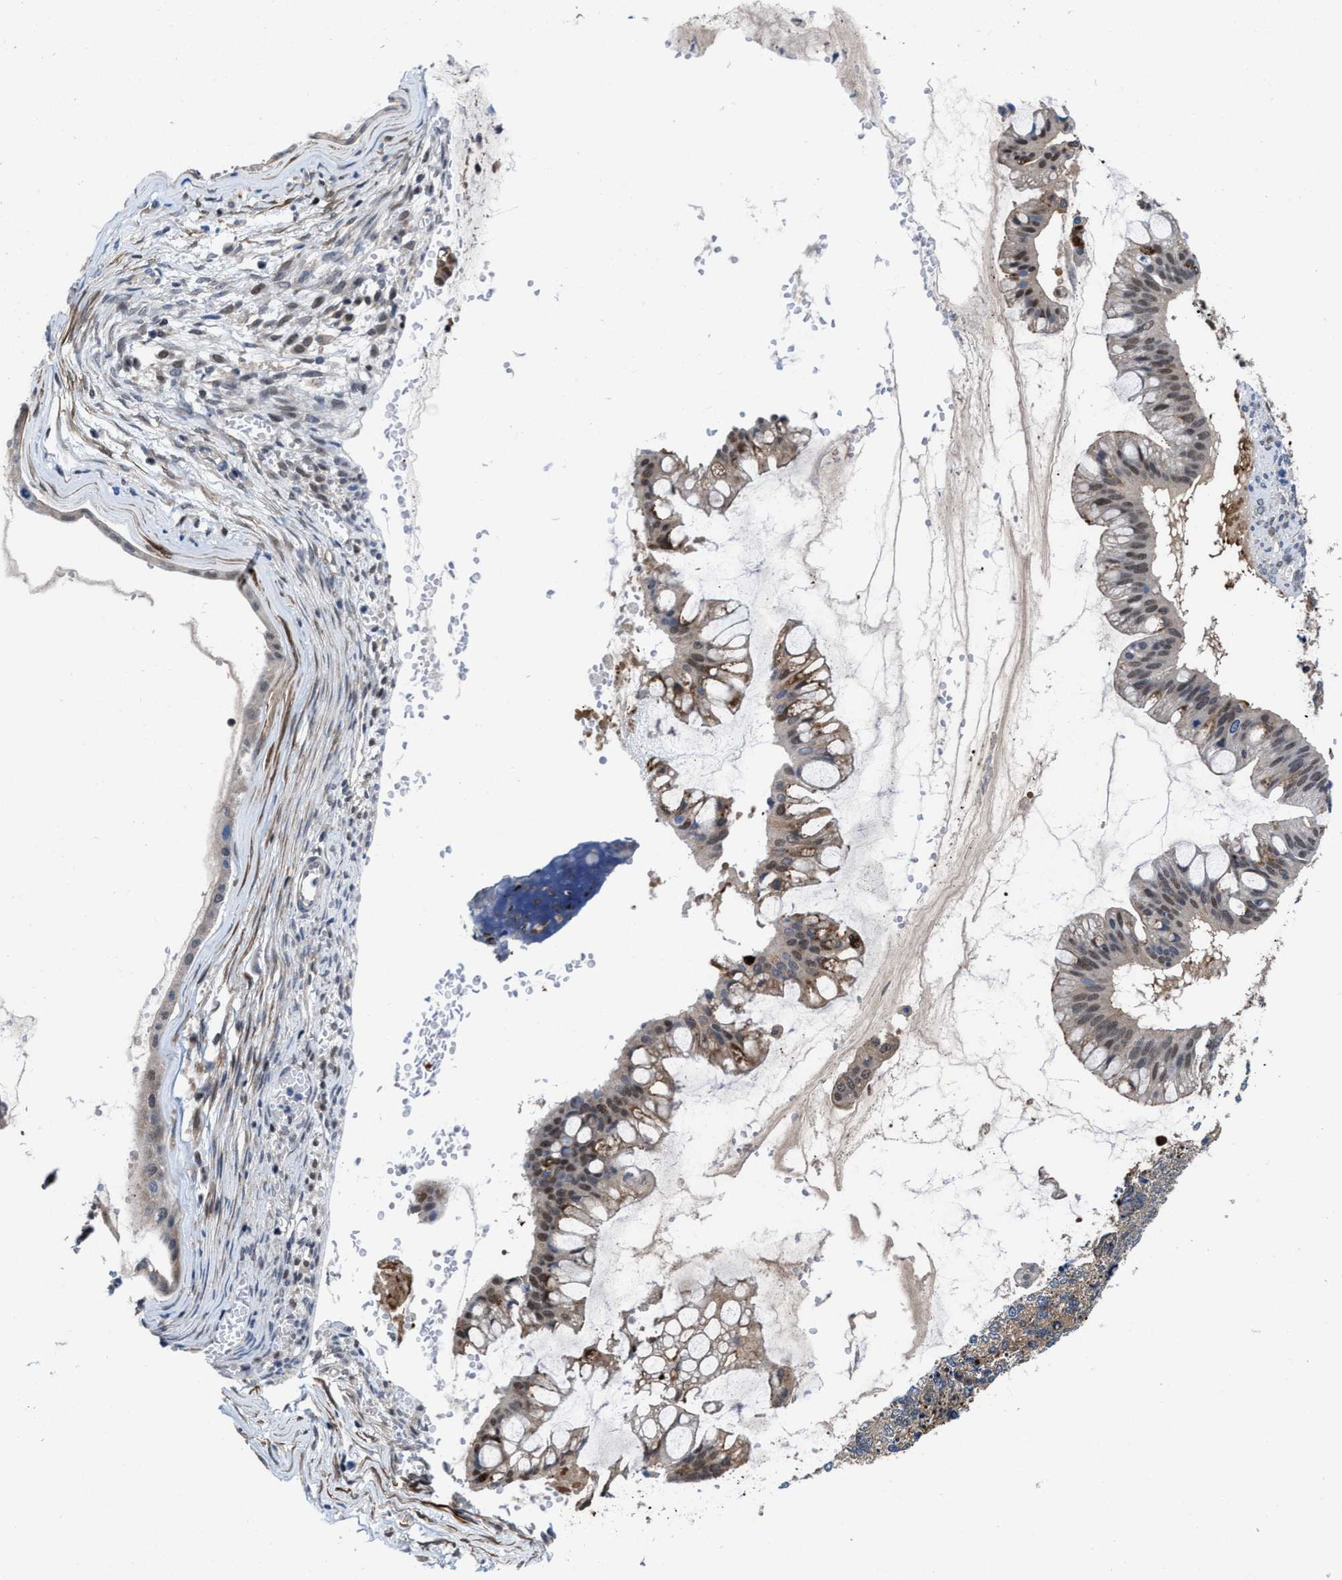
{"staining": {"intensity": "moderate", "quantity": ">75%", "location": "nuclear"}, "tissue": "ovarian cancer", "cell_type": "Tumor cells", "image_type": "cancer", "snomed": [{"axis": "morphology", "description": "Cystadenocarcinoma, mucinous, NOS"}, {"axis": "topography", "description": "Ovary"}], "caption": "Immunohistochemistry photomicrograph of mucinous cystadenocarcinoma (ovarian) stained for a protein (brown), which shows medium levels of moderate nuclear positivity in about >75% of tumor cells.", "gene": "KIF12", "patient": {"sex": "female", "age": 73}}